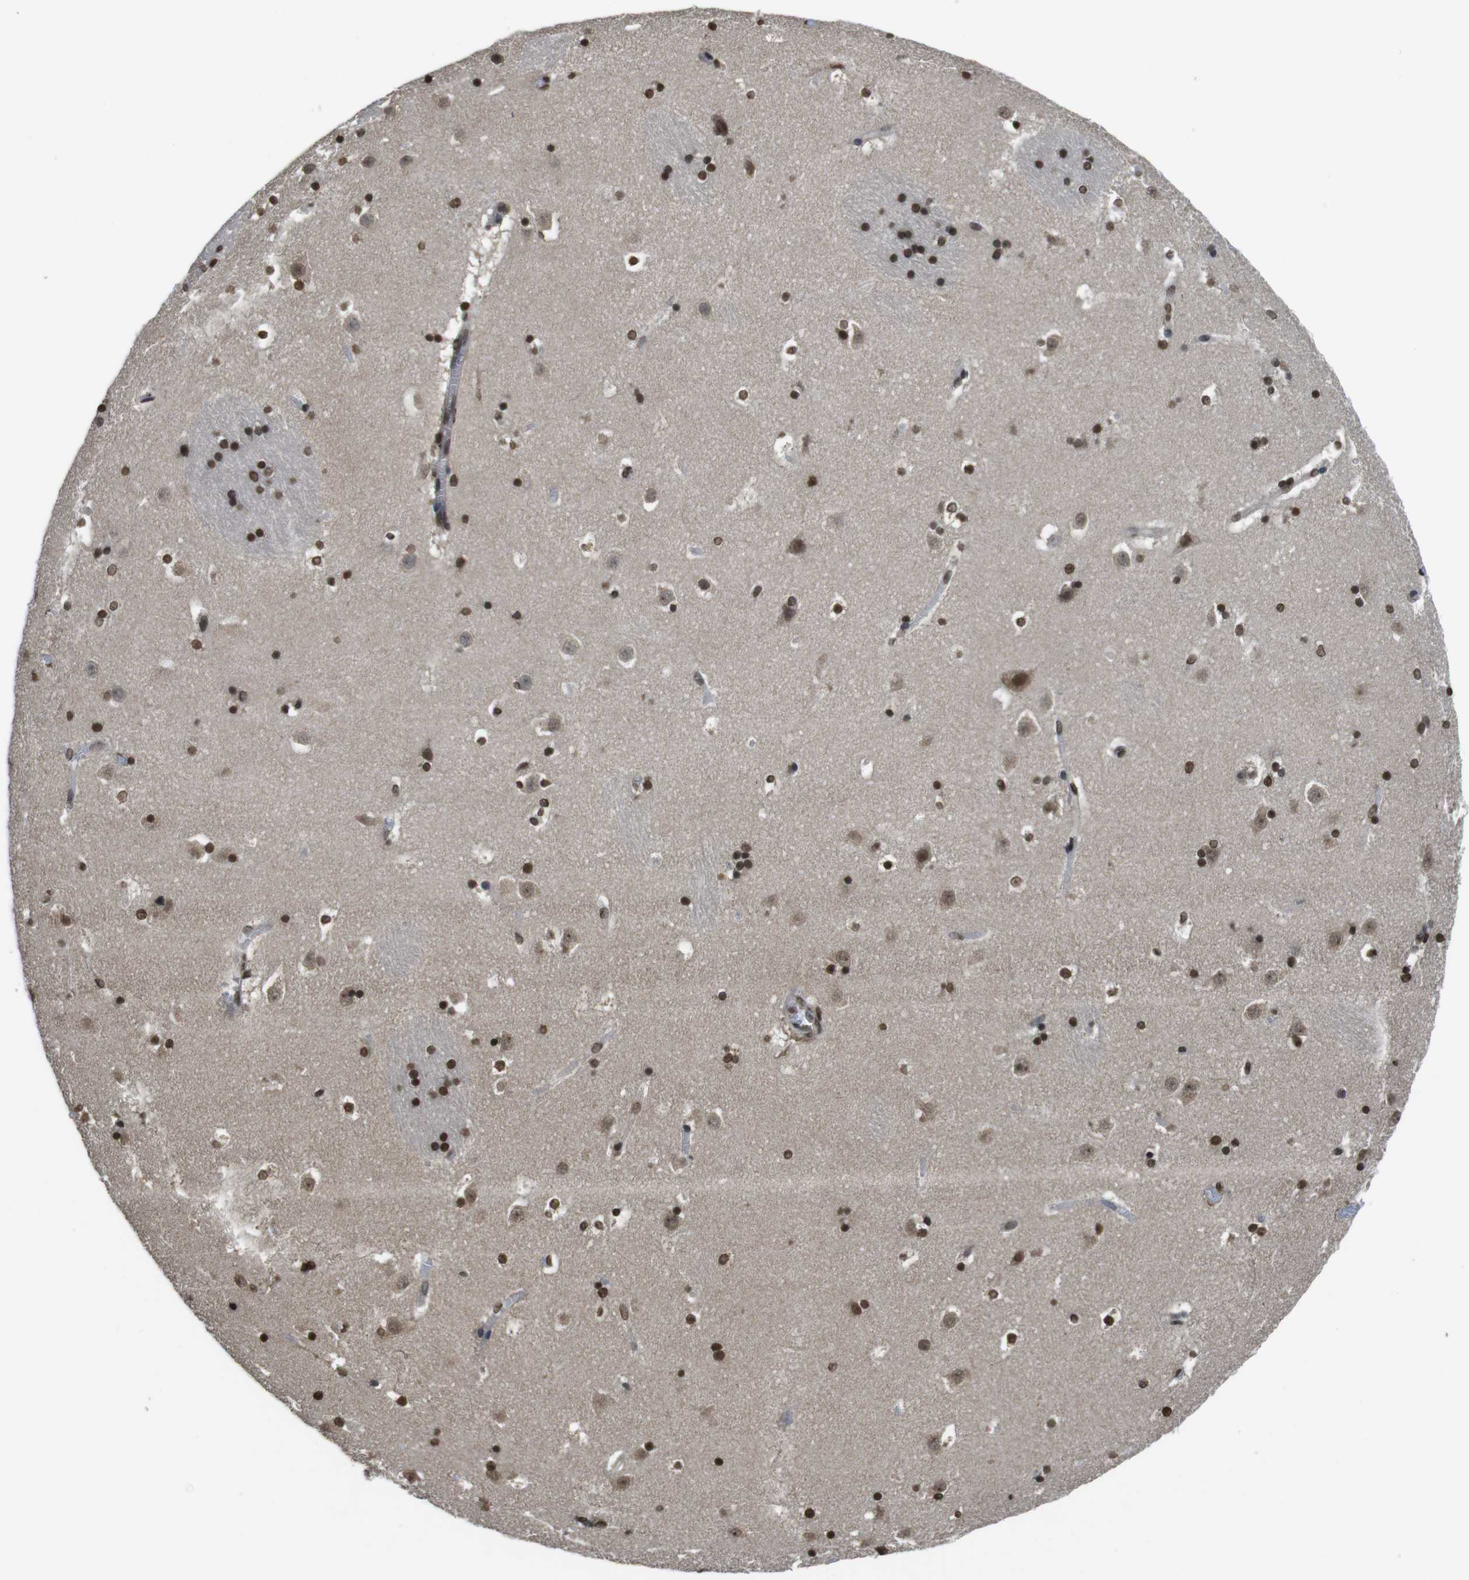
{"staining": {"intensity": "strong", "quantity": ">75%", "location": "nuclear"}, "tissue": "caudate", "cell_type": "Glial cells", "image_type": "normal", "snomed": [{"axis": "morphology", "description": "Normal tissue, NOS"}, {"axis": "topography", "description": "Lateral ventricle wall"}], "caption": "Immunohistochemistry of benign human caudate demonstrates high levels of strong nuclear expression in about >75% of glial cells.", "gene": "MAF", "patient": {"sex": "male", "age": 45}}